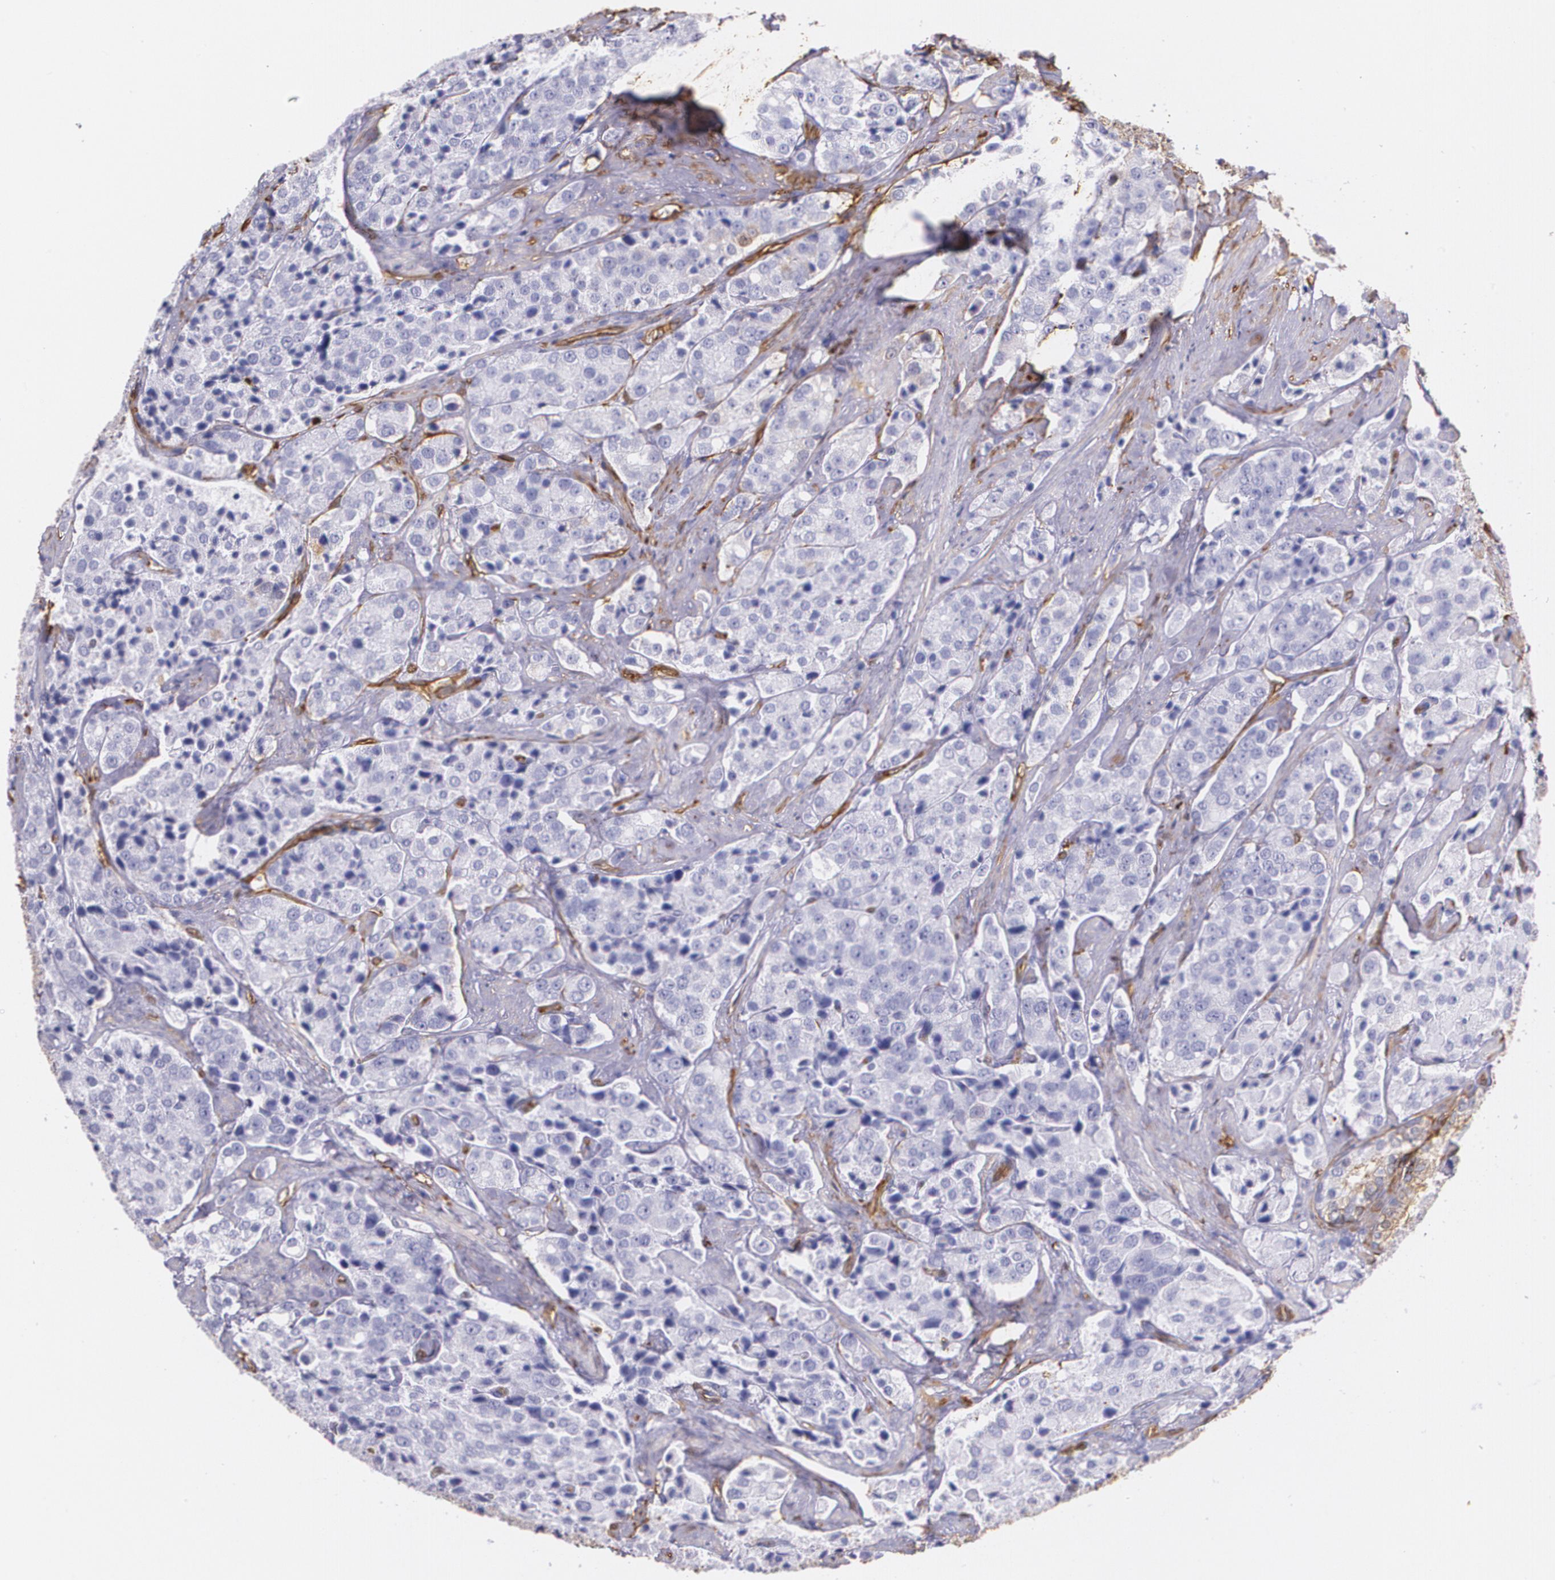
{"staining": {"intensity": "negative", "quantity": "none", "location": "none"}, "tissue": "prostate cancer", "cell_type": "Tumor cells", "image_type": "cancer", "snomed": [{"axis": "morphology", "description": "Adenocarcinoma, Medium grade"}, {"axis": "topography", "description": "Prostate"}], "caption": "Micrograph shows no protein expression in tumor cells of prostate cancer (adenocarcinoma (medium-grade)) tissue.", "gene": "MMP2", "patient": {"sex": "male", "age": 70}}